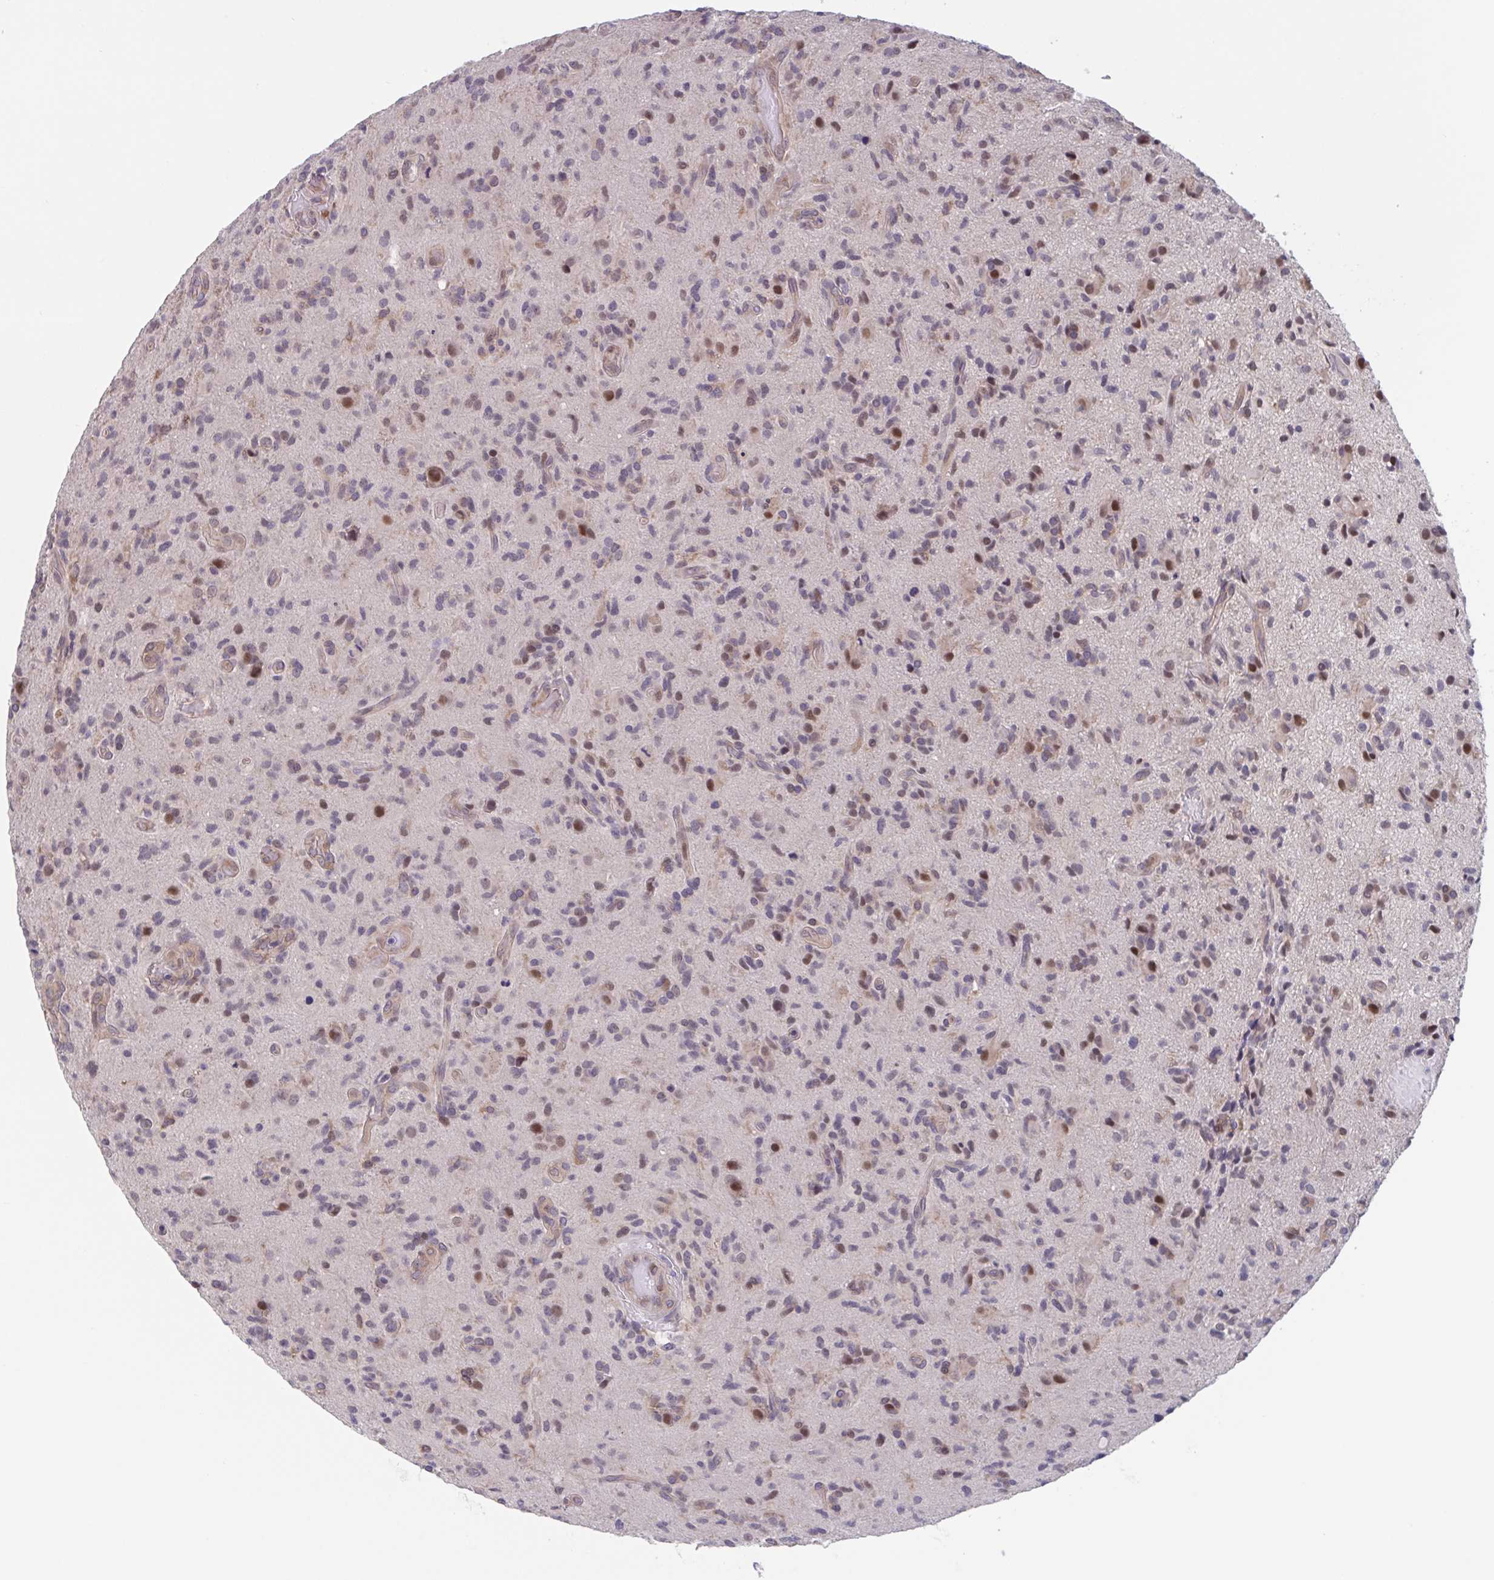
{"staining": {"intensity": "moderate", "quantity": "<25%", "location": "nuclear"}, "tissue": "glioma", "cell_type": "Tumor cells", "image_type": "cancer", "snomed": [{"axis": "morphology", "description": "Glioma, malignant, High grade"}, {"axis": "topography", "description": "Brain"}], "caption": "Brown immunohistochemical staining in malignant glioma (high-grade) displays moderate nuclear positivity in approximately <25% of tumor cells.", "gene": "RIOK1", "patient": {"sex": "male", "age": 55}}